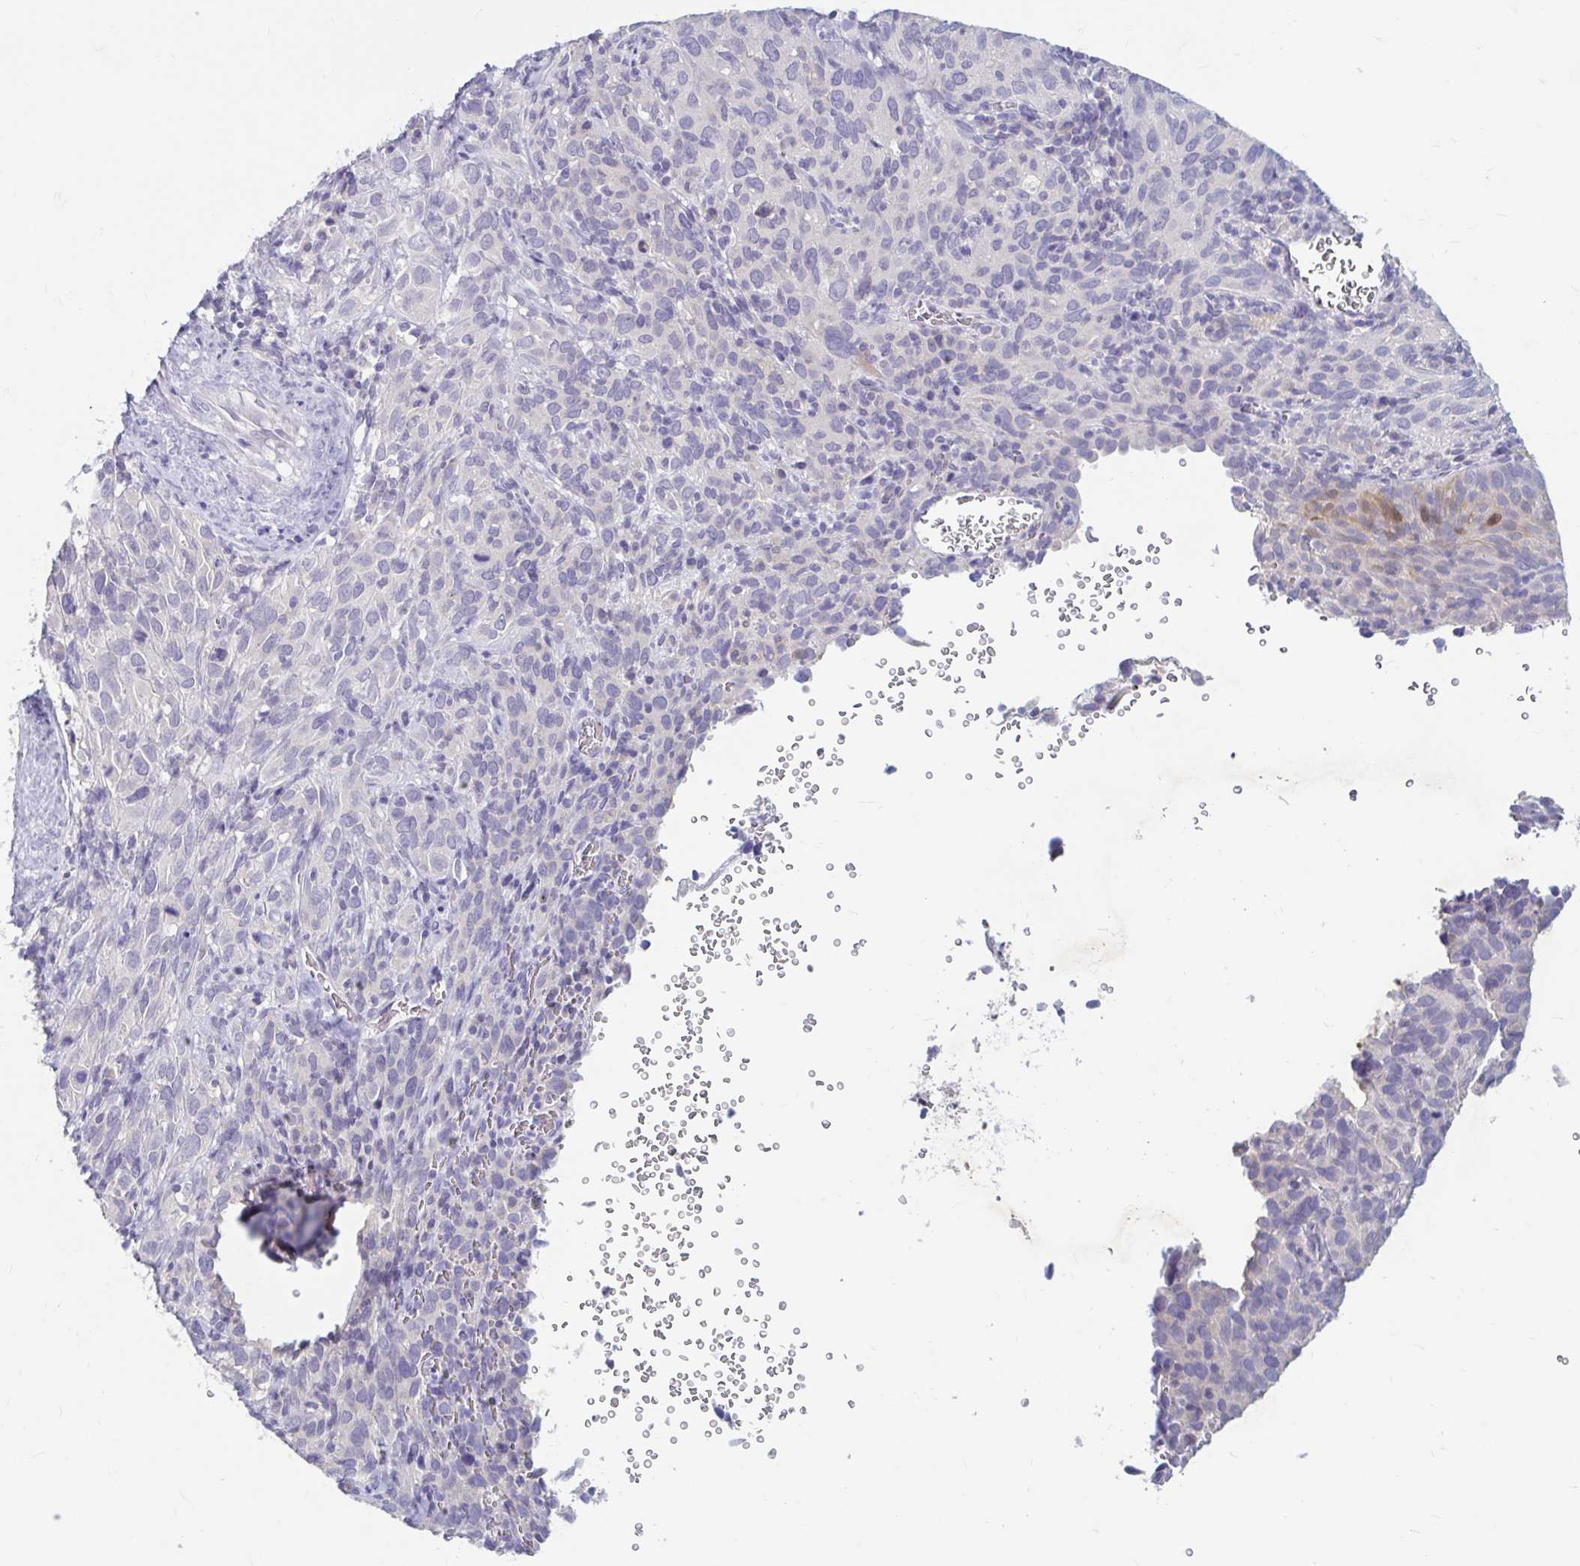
{"staining": {"intensity": "negative", "quantity": "none", "location": "none"}, "tissue": "cervical cancer", "cell_type": "Tumor cells", "image_type": "cancer", "snomed": [{"axis": "morphology", "description": "Normal tissue, NOS"}, {"axis": "morphology", "description": "Squamous cell carcinoma, NOS"}, {"axis": "topography", "description": "Cervix"}], "caption": "Cervical squamous cell carcinoma was stained to show a protein in brown. There is no significant staining in tumor cells.", "gene": "ADH1A", "patient": {"sex": "female", "age": 51}}